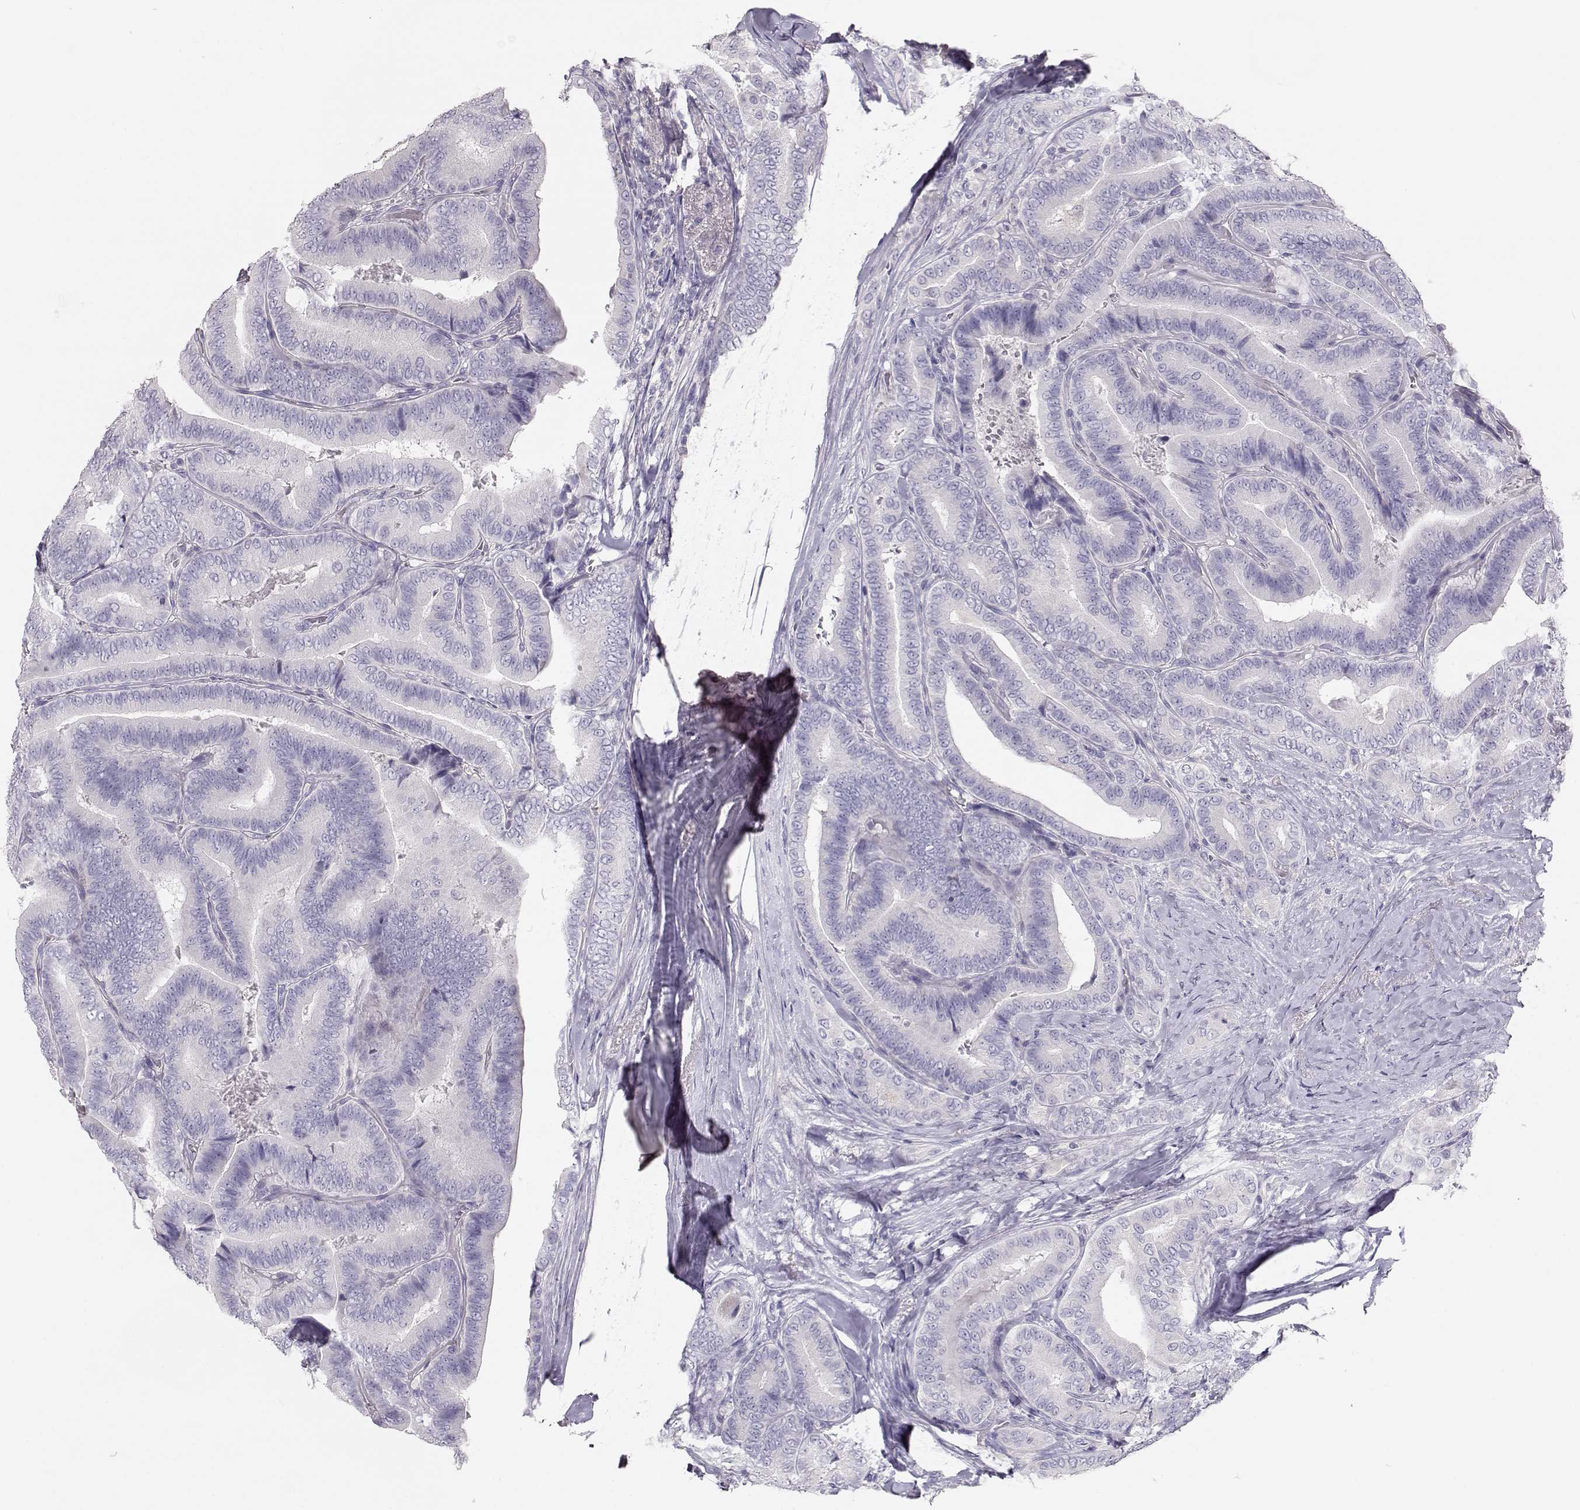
{"staining": {"intensity": "negative", "quantity": "none", "location": "none"}, "tissue": "thyroid cancer", "cell_type": "Tumor cells", "image_type": "cancer", "snomed": [{"axis": "morphology", "description": "Papillary adenocarcinoma, NOS"}, {"axis": "topography", "description": "Thyroid gland"}], "caption": "Immunohistochemical staining of human thyroid papillary adenocarcinoma demonstrates no significant staining in tumor cells.", "gene": "LEPR", "patient": {"sex": "male", "age": 61}}